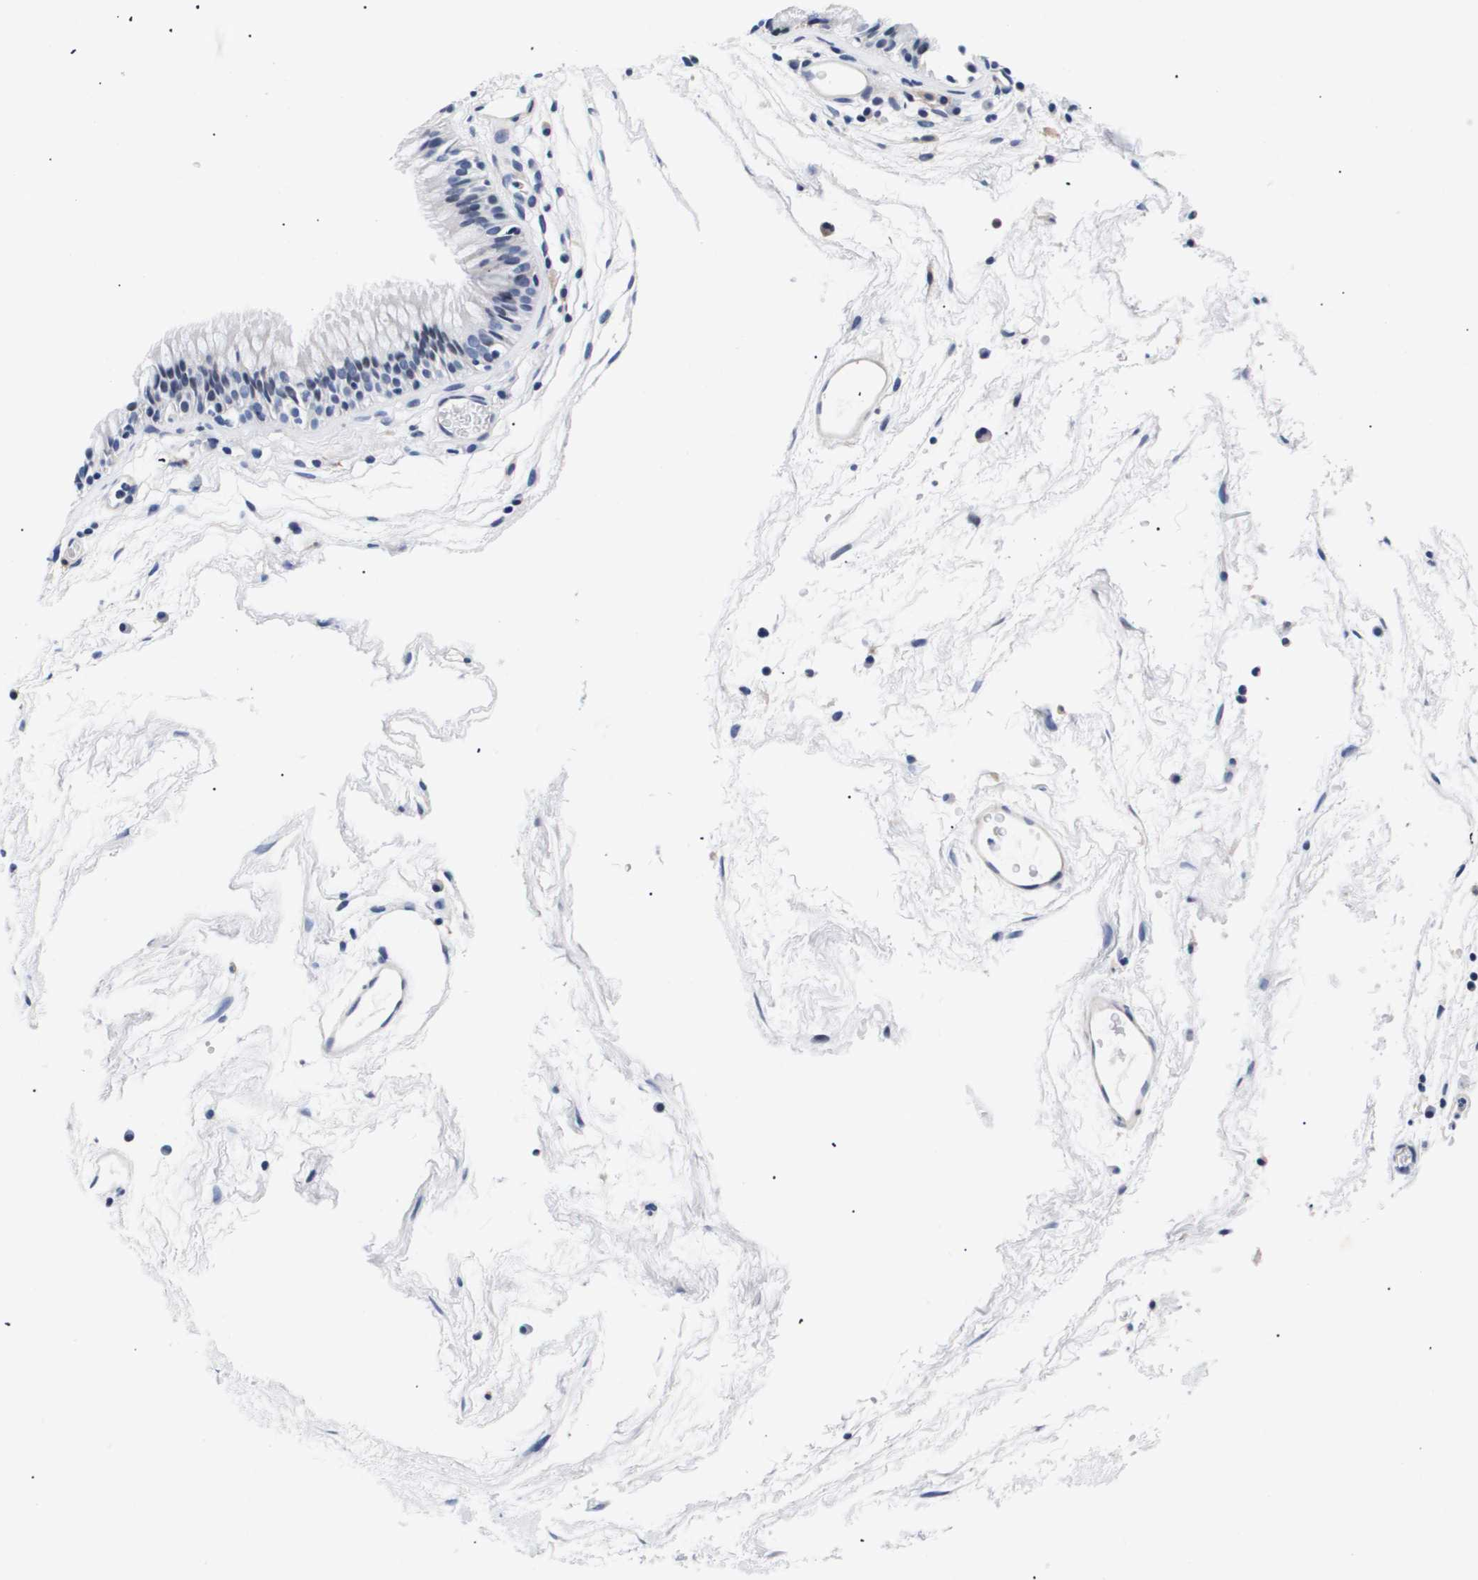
{"staining": {"intensity": "negative", "quantity": "none", "location": "none"}, "tissue": "nasopharynx", "cell_type": "Respiratory epithelial cells", "image_type": "normal", "snomed": [{"axis": "morphology", "description": "Normal tissue, NOS"}, {"axis": "morphology", "description": "Inflammation, NOS"}, {"axis": "topography", "description": "Nasopharynx"}], "caption": "This is an immunohistochemistry (IHC) photomicrograph of normal human nasopharynx. There is no positivity in respiratory epithelial cells.", "gene": "SHD", "patient": {"sex": "male", "age": 48}}